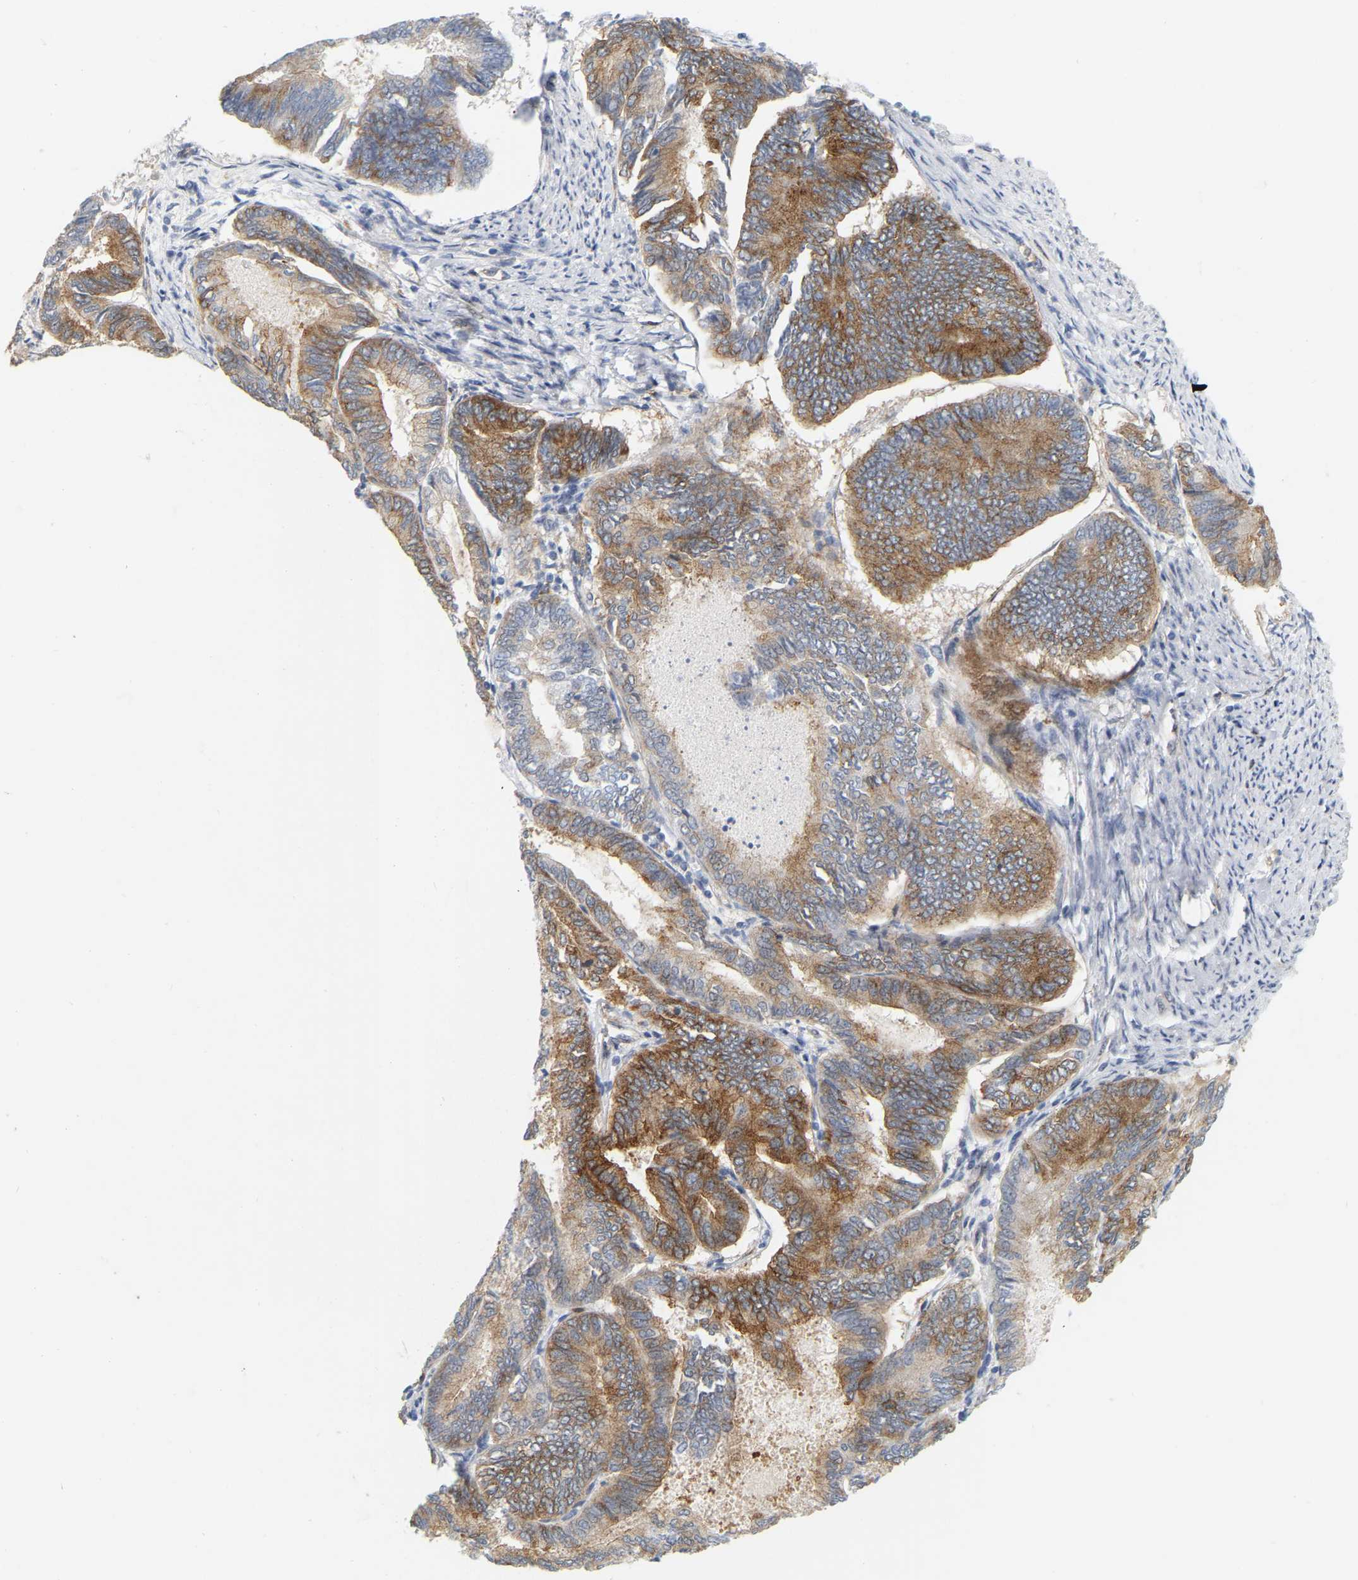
{"staining": {"intensity": "moderate", "quantity": "25%-75%", "location": "cytoplasmic/membranous"}, "tissue": "endometrial cancer", "cell_type": "Tumor cells", "image_type": "cancer", "snomed": [{"axis": "morphology", "description": "Adenocarcinoma, NOS"}, {"axis": "topography", "description": "Endometrium"}], "caption": "There is medium levels of moderate cytoplasmic/membranous staining in tumor cells of endometrial cancer, as demonstrated by immunohistochemical staining (brown color).", "gene": "RAPH1", "patient": {"sex": "female", "age": 86}}